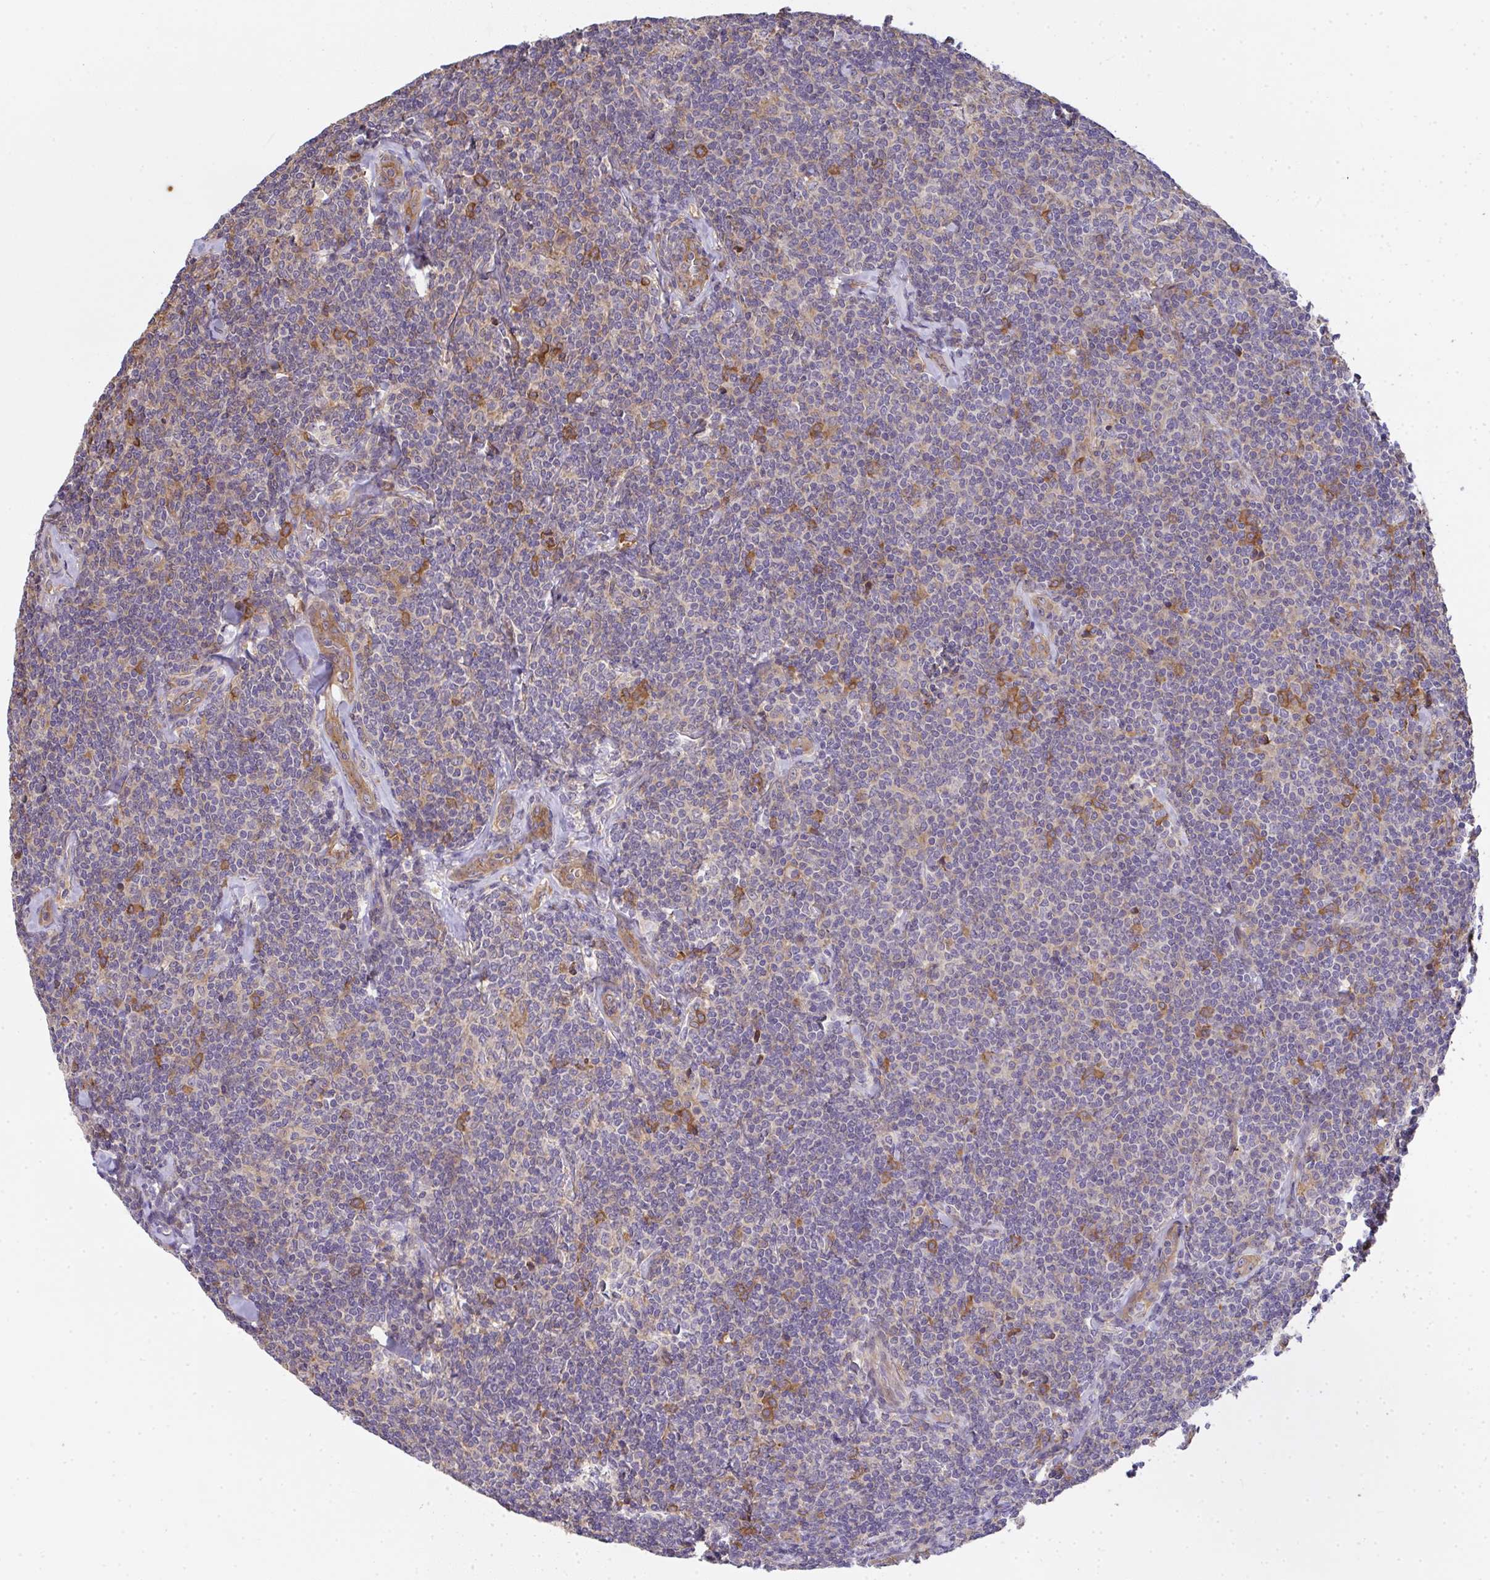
{"staining": {"intensity": "negative", "quantity": "none", "location": "none"}, "tissue": "lymphoma", "cell_type": "Tumor cells", "image_type": "cancer", "snomed": [{"axis": "morphology", "description": "Malignant lymphoma, non-Hodgkin's type, Low grade"}, {"axis": "topography", "description": "Lymph node"}], "caption": "Immunohistochemistry histopathology image of neoplastic tissue: lymphoma stained with DAB exhibits no significant protein expression in tumor cells.", "gene": "EEF1AKMT1", "patient": {"sex": "female", "age": 56}}